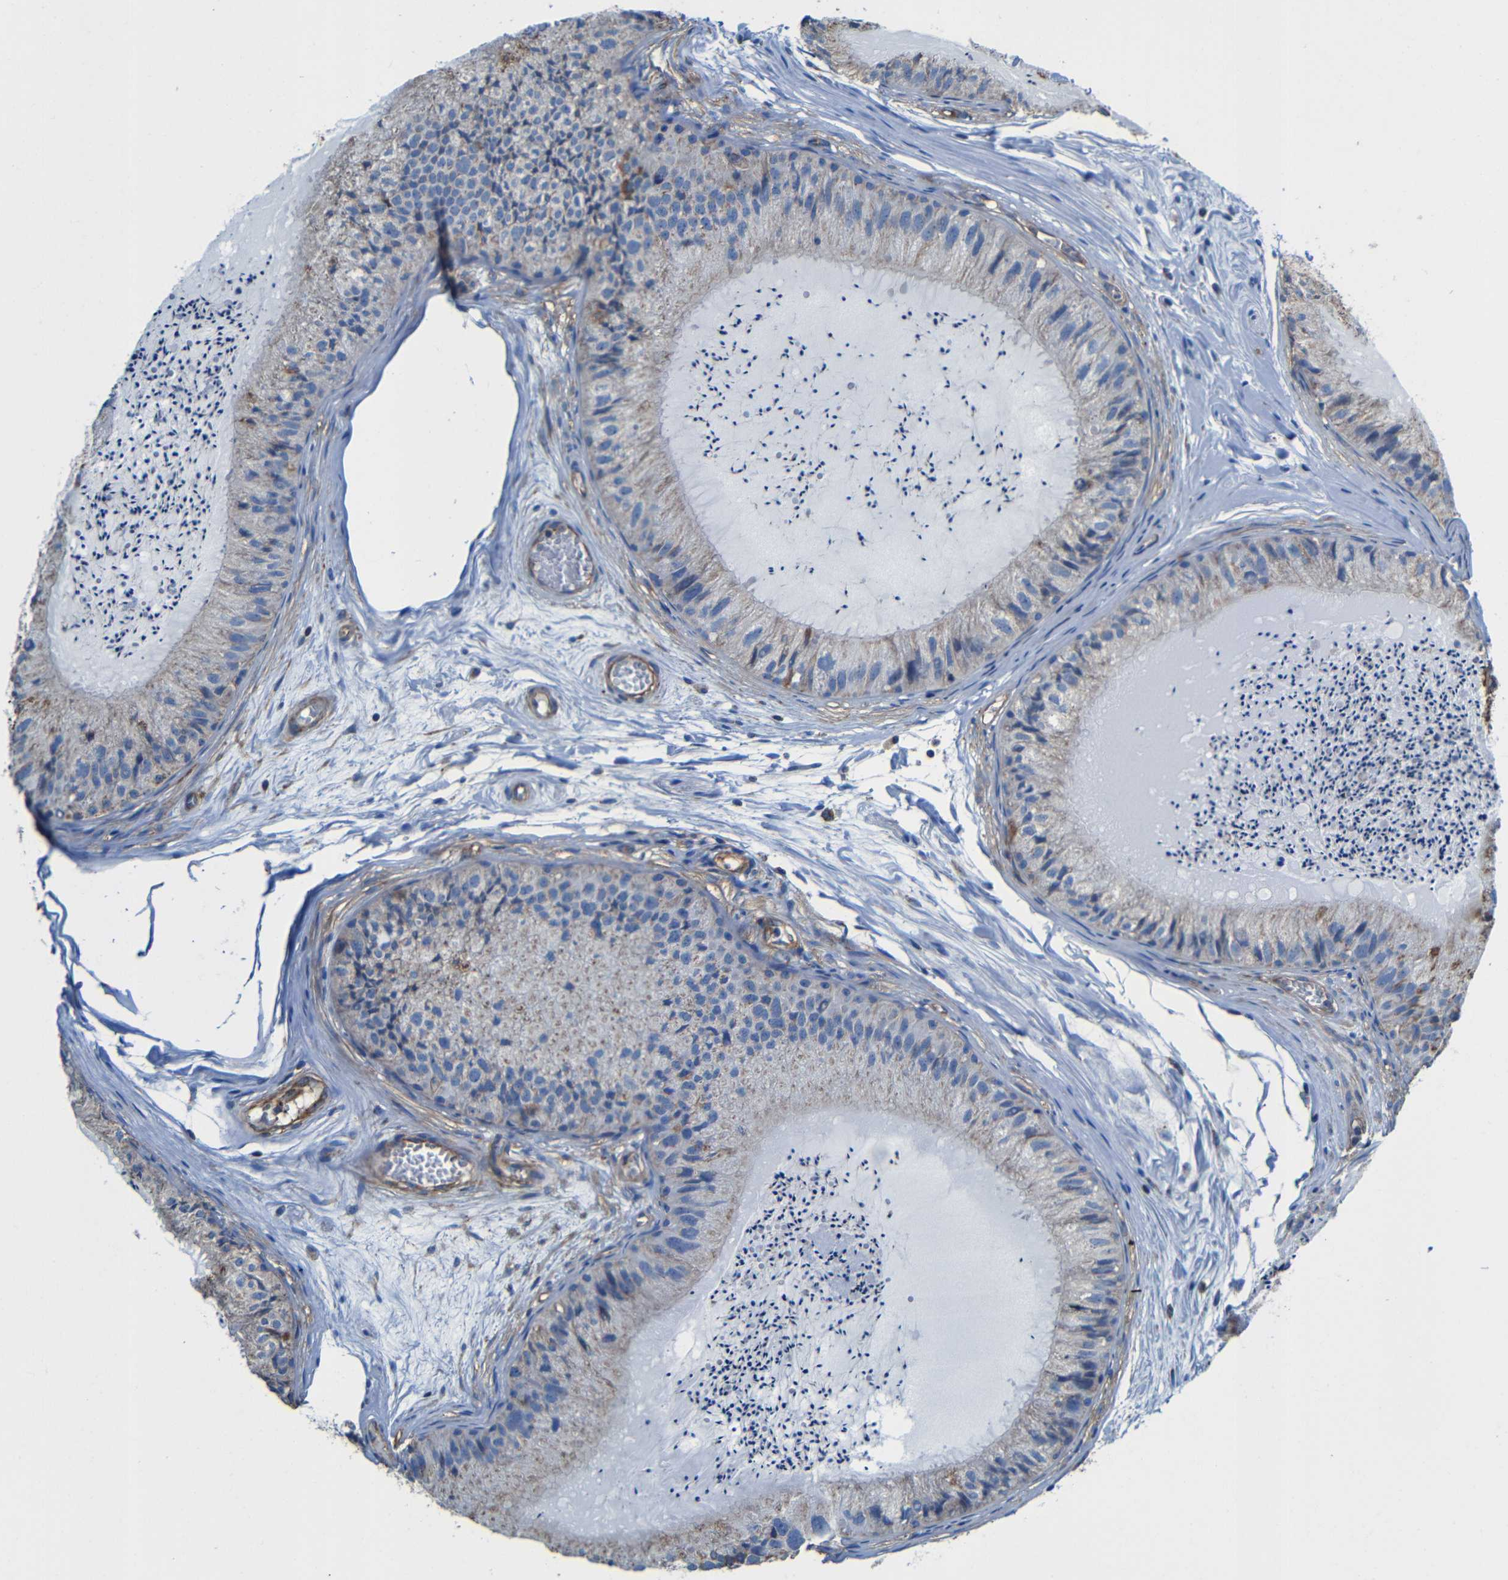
{"staining": {"intensity": "weak", "quantity": ">75%", "location": "cytoplasmic/membranous"}, "tissue": "epididymis", "cell_type": "Glandular cells", "image_type": "normal", "snomed": [{"axis": "morphology", "description": "Normal tissue, NOS"}, {"axis": "topography", "description": "Epididymis"}], "caption": "Immunohistochemical staining of benign human epididymis shows >75% levels of weak cytoplasmic/membranous protein positivity in approximately >75% of glandular cells.", "gene": "INTS6L", "patient": {"sex": "male", "age": 31}}